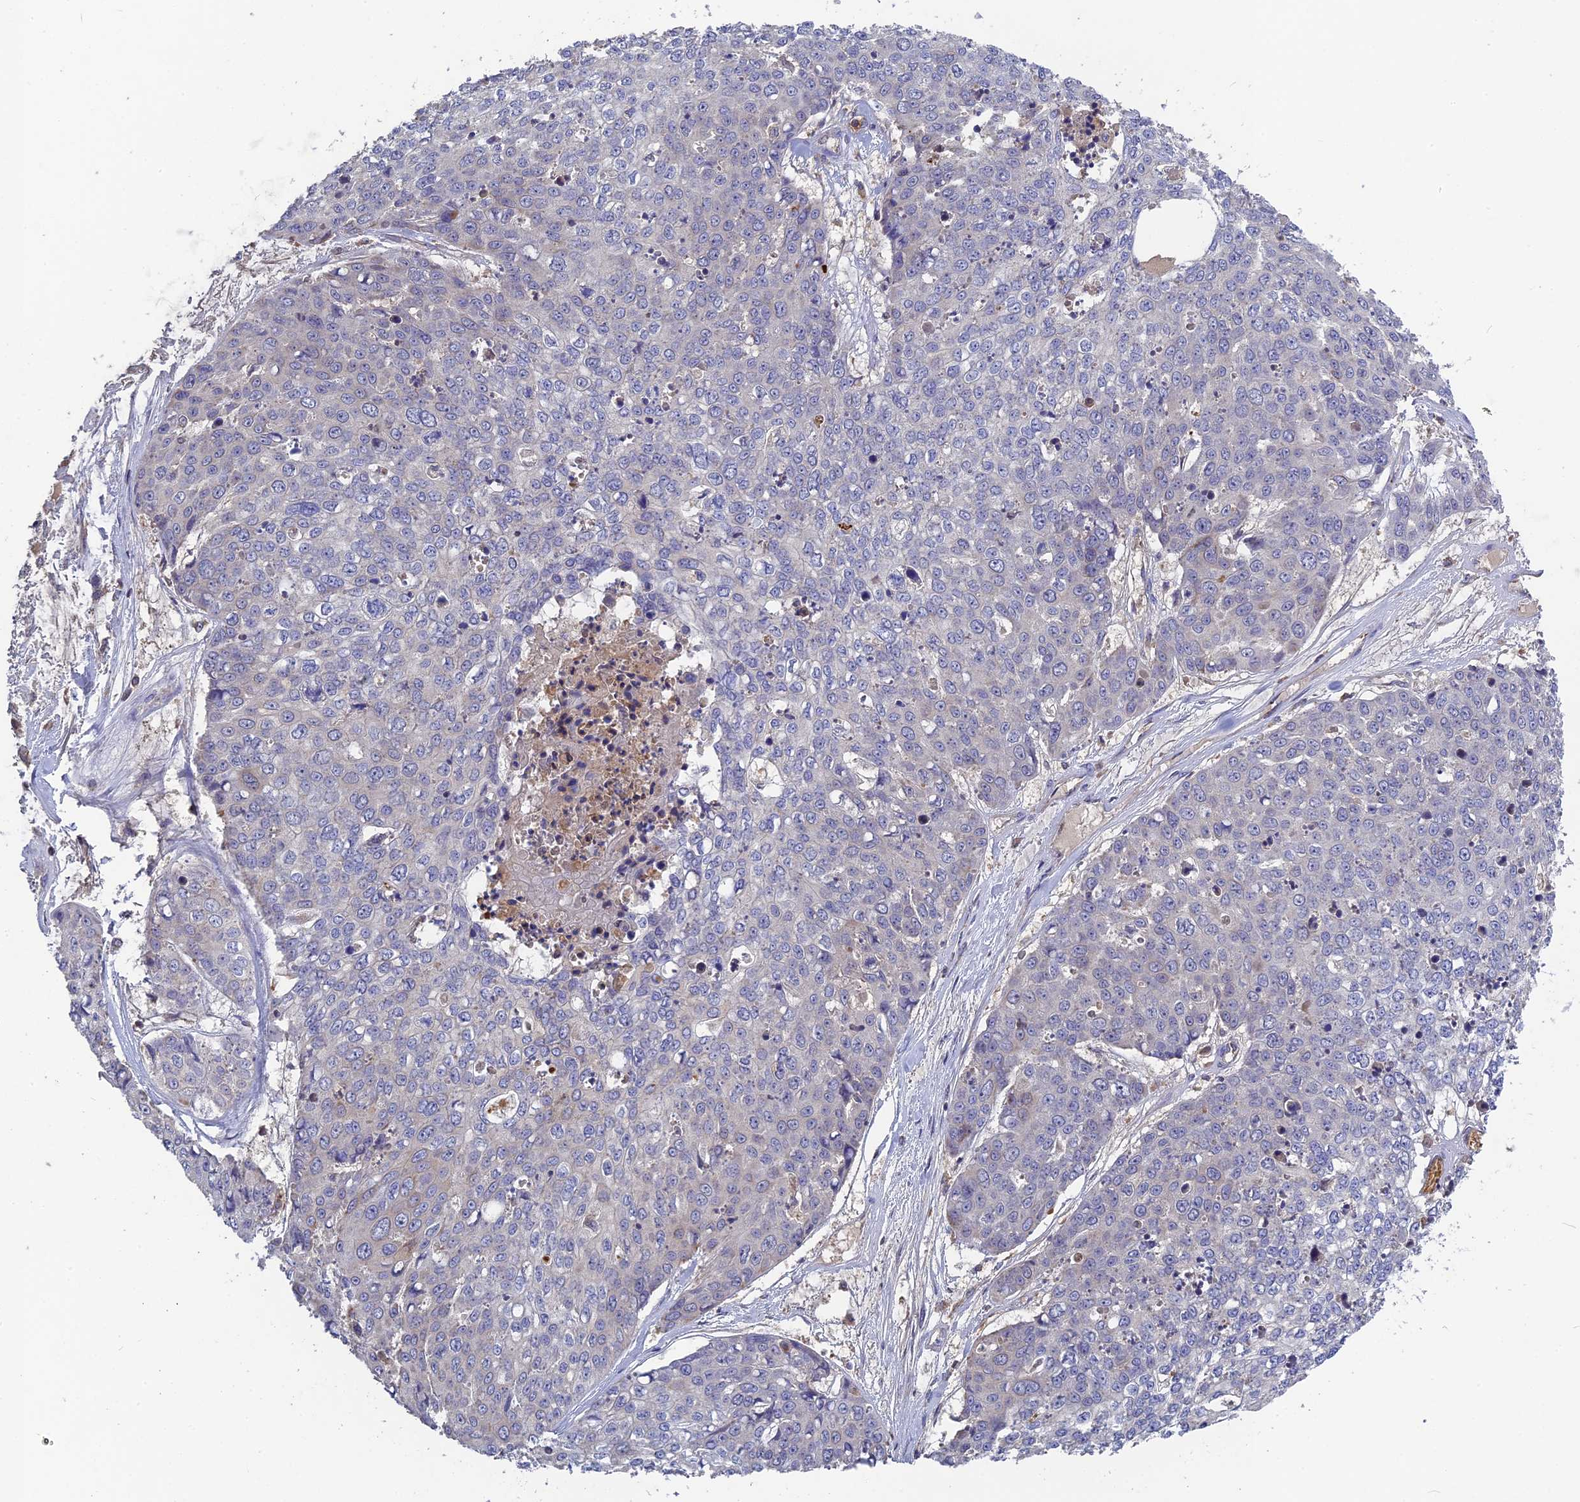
{"staining": {"intensity": "moderate", "quantity": "25%-75%", "location": "cytoplasmic/membranous"}, "tissue": "skin cancer", "cell_type": "Tumor cells", "image_type": "cancer", "snomed": [{"axis": "morphology", "description": "Squamous cell carcinoma, NOS"}, {"axis": "topography", "description": "Skin"}], "caption": "Immunohistochemical staining of human skin squamous cell carcinoma displays medium levels of moderate cytoplasmic/membranous protein positivity in about 25%-75% of tumor cells.", "gene": "RPIA", "patient": {"sex": "female", "age": 44}}